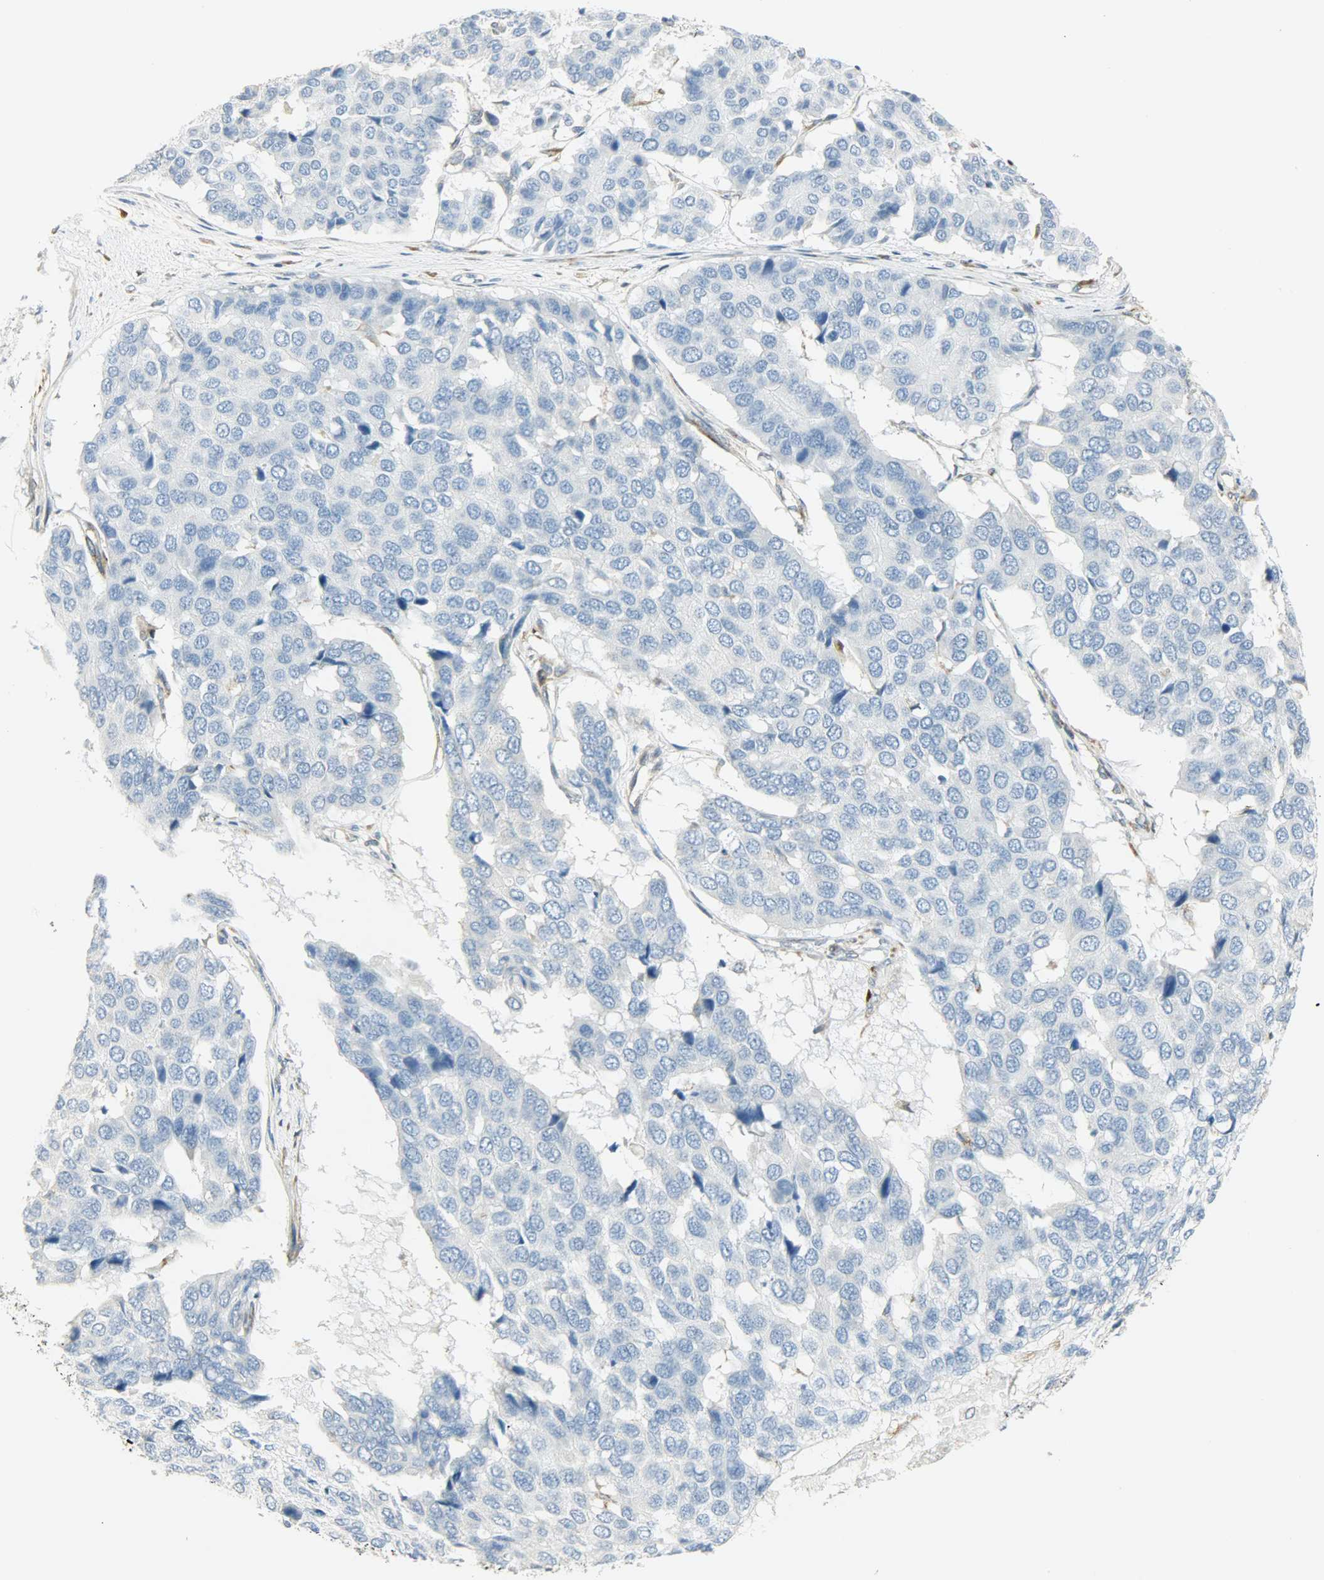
{"staining": {"intensity": "negative", "quantity": "none", "location": "none"}, "tissue": "pancreatic cancer", "cell_type": "Tumor cells", "image_type": "cancer", "snomed": [{"axis": "morphology", "description": "Adenocarcinoma, NOS"}, {"axis": "topography", "description": "Pancreas"}], "caption": "An IHC image of pancreatic cancer (adenocarcinoma) is shown. There is no staining in tumor cells of pancreatic cancer (adenocarcinoma). The staining was performed using DAB to visualize the protein expression in brown, while the nuclei were stained in blue with hematoxylin (Magnification: 20x).", "gene": "PKD2", "patient": {"sex": "male", "age": 50}}